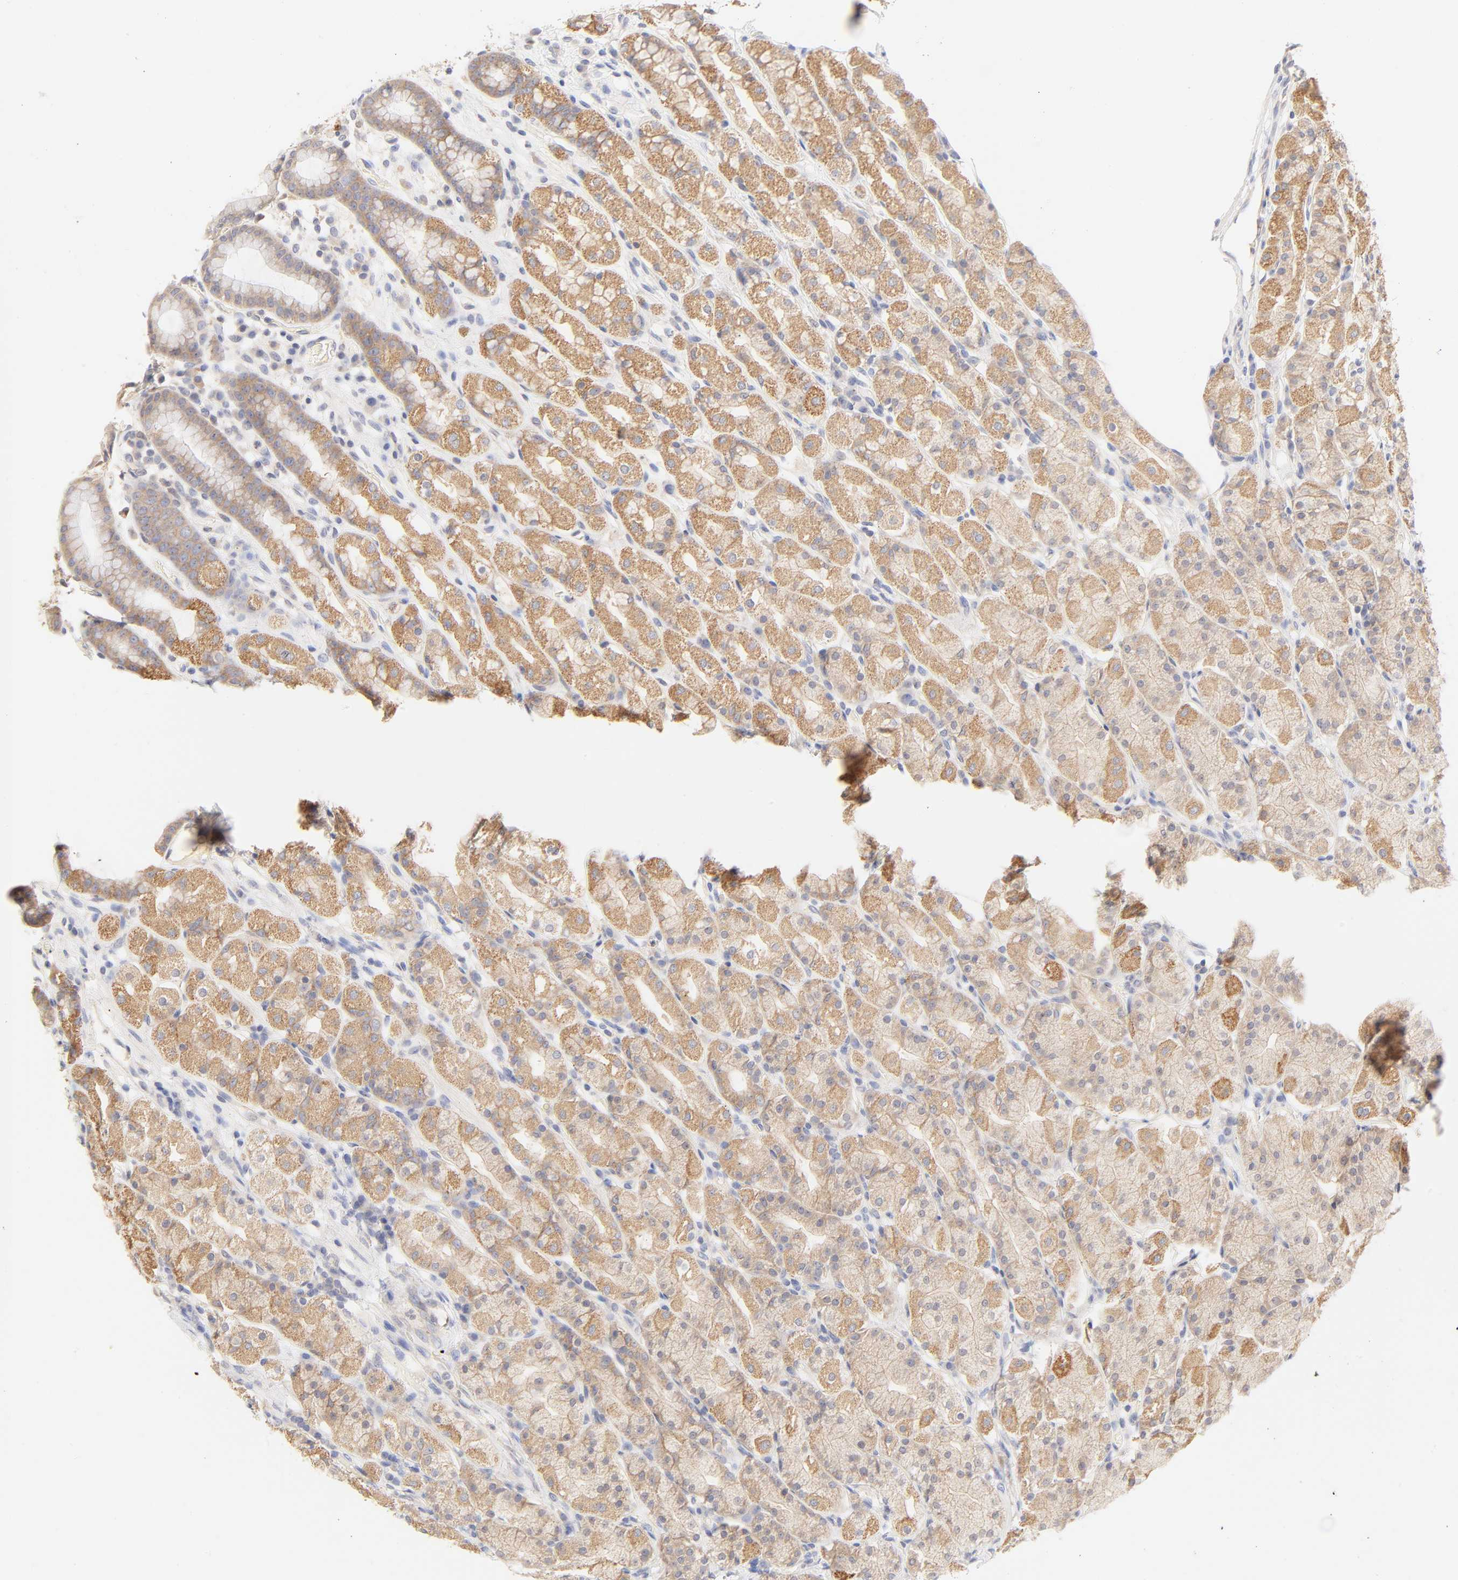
{"staining": {"intensity": "moderate", "quantity": "25%-75%", "location": "cytoplasmic/membranous"}, "tissue": "stomach", "cell_type": "Glandular cells", "image_type": "normal", "snomed": [{"axis": "morphology", "description": "Normal tissue, NOS"}, {"axis": "topography", "description": "Stomach, upper"}], "caption": "High-magnification brightfield microscopy of unremarkable stomach stained with DAB (brown) and counterstained with hematoxylin (blue). glandular cells exhibit moderate cytoplasmic/membranous staining is present in about25%-75% of cells.", "gene": "MTERF2", "patient": {"sex": "male", "age": 68}}